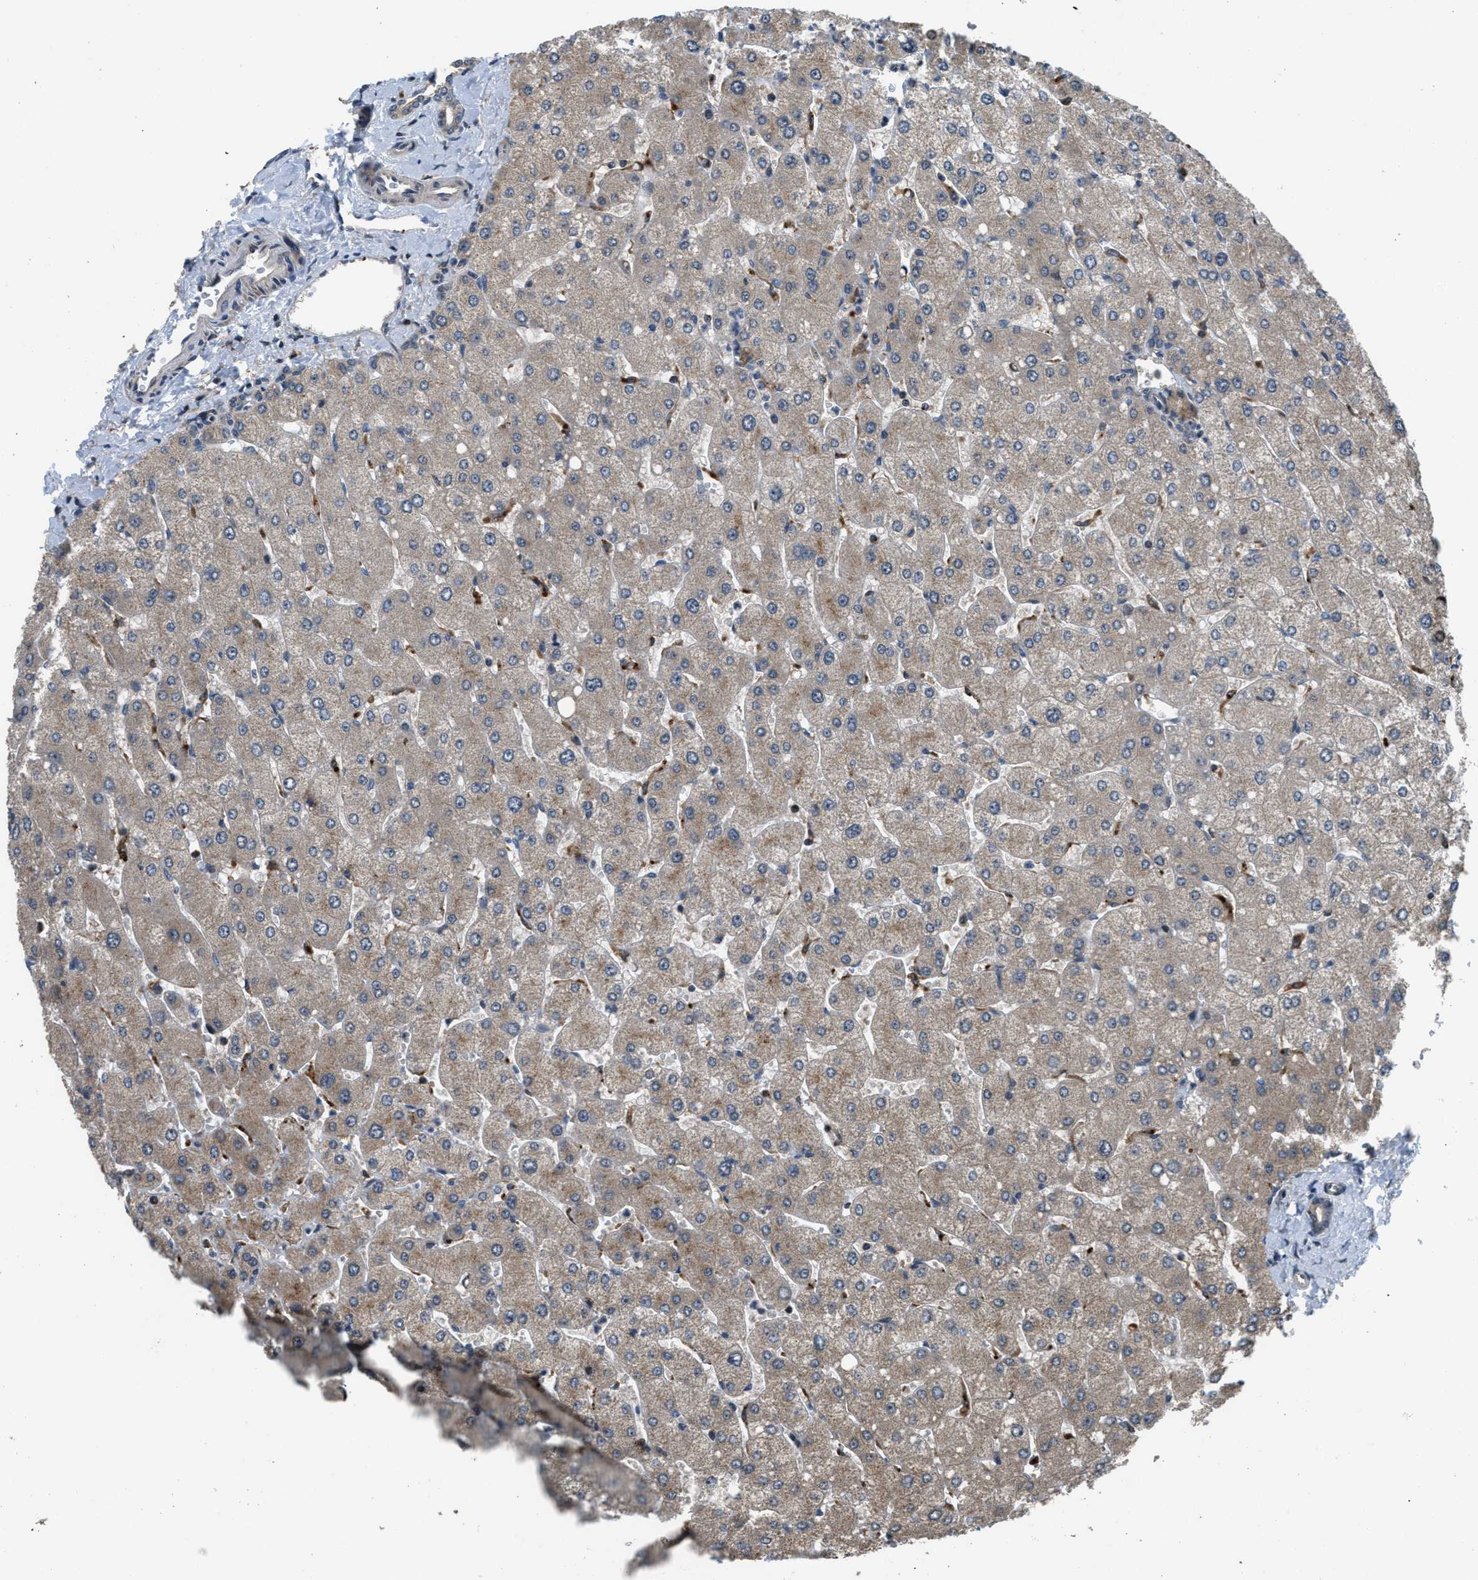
{"staining": {"intensity": "weak", "quantity": "25%-75%", "location": "cytoplasmic/membranous"}, "tissue": "liver", "cell_type": "Cholangiocytes", "image_type": "normal", "snomed": [{"axis": "morphology", "description": "Normal tissue, NOS"}, {"axis": "topography", "description": "Liver"}], "caption": "Cholangiocytes show low levels of weak cytoplasmic/membranous positivity in about 25%-75% of cells in unremarkable human liver. The staining is performed using DAB brown chromogen to label protein expression. The nuclei are counter-stained blue using hematoxylin.", "gene": "CTBS", "patient": {"sex": "male", "age": 55}}